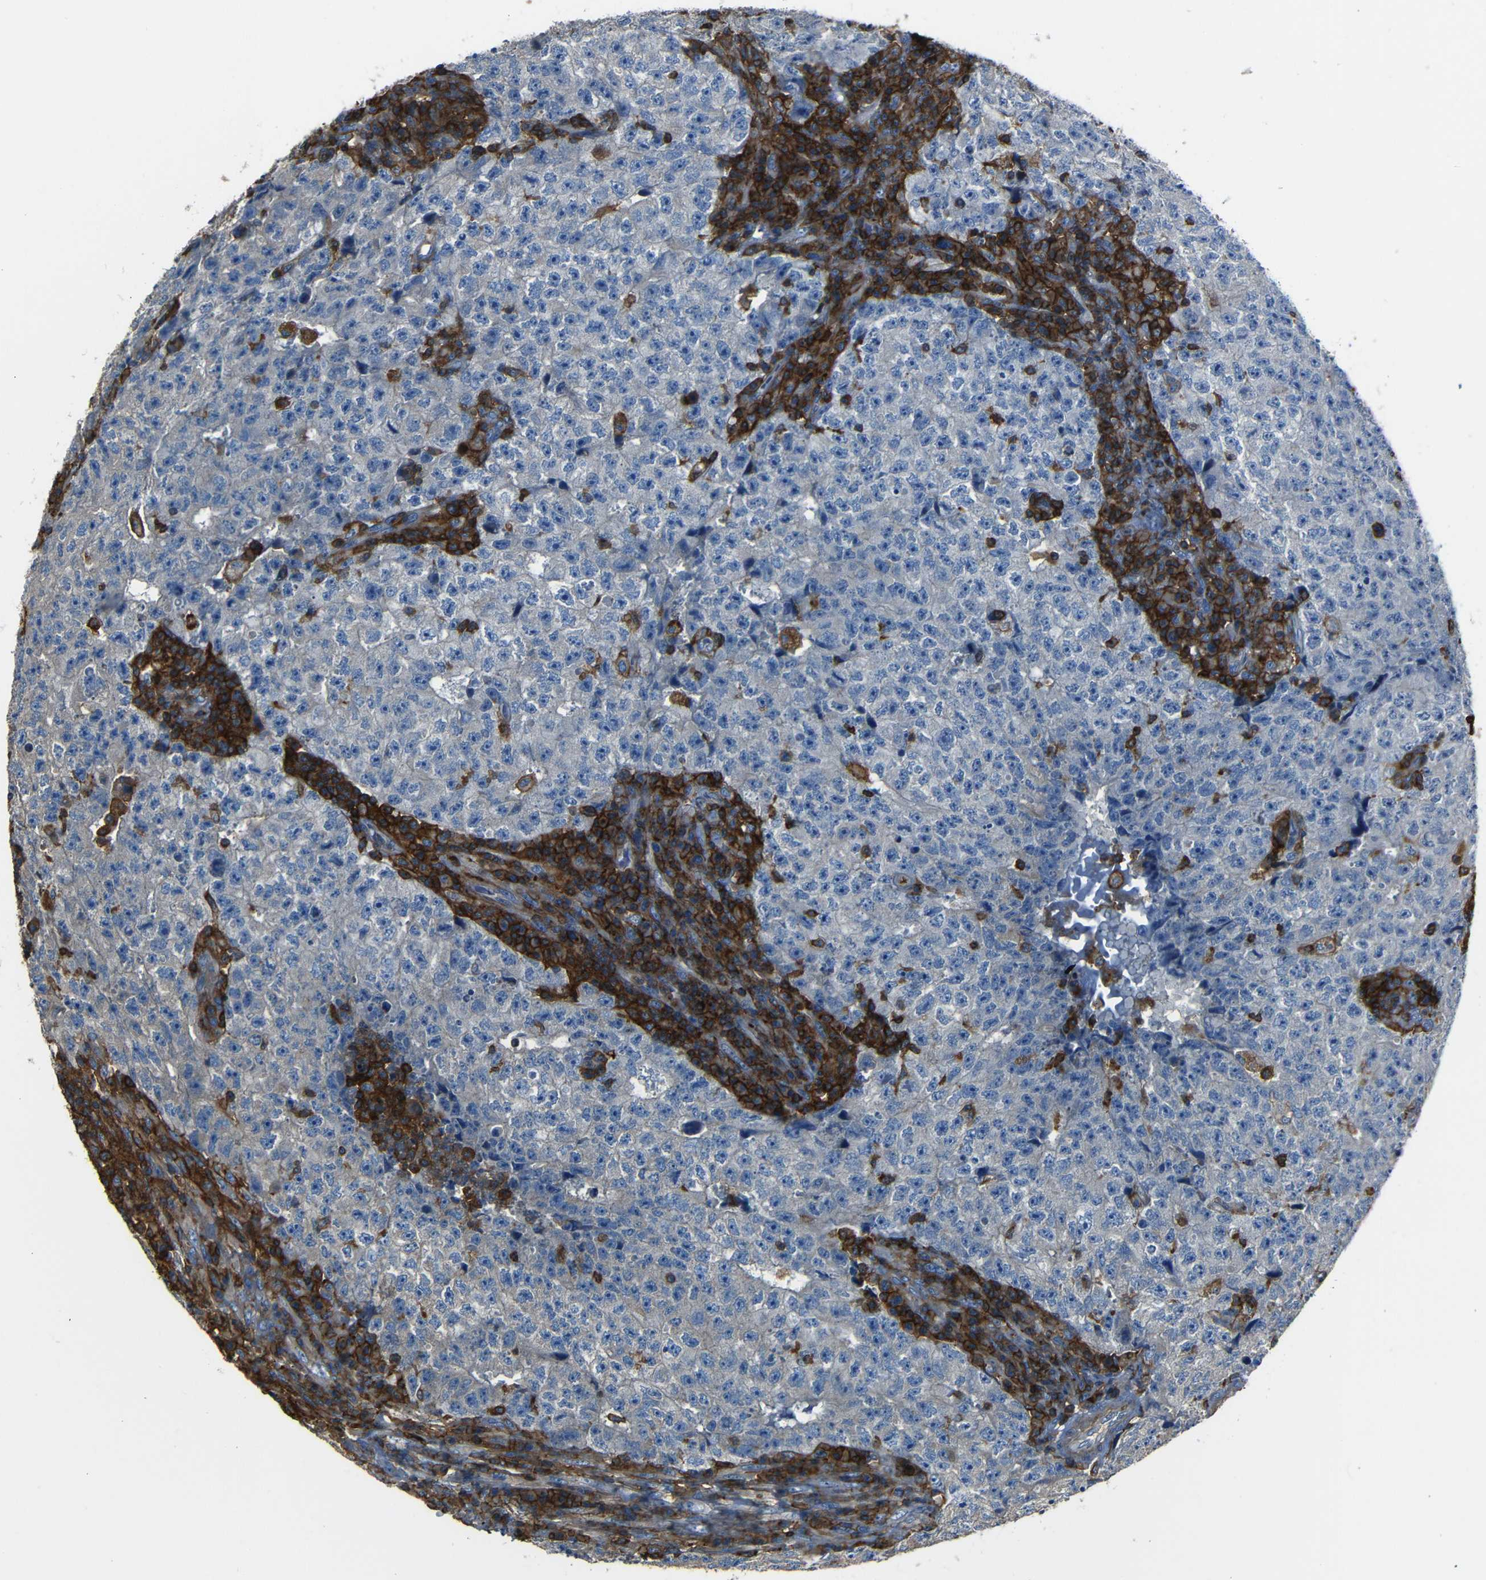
{"staining": {"intensity": "negative", "quantity": "none", "location": "none"}, "tissue": "testis cancer", "cell_type": "Tumor cells", "image_type": "cancer", "snomed": [{"axis": "morphology", "description": "Necrosis, NOS"}, {"axis": "morphology", "description": "Carcinoma, Embryonal, NOS"}, {"axis": "topography", "description": "Testis"}], "caption": "Tumor cells show no significant staining in testis cancer (embryonal carcinoma).", "gene": "ADGRE5", "patient": {"sex": "male", "age": 19}}